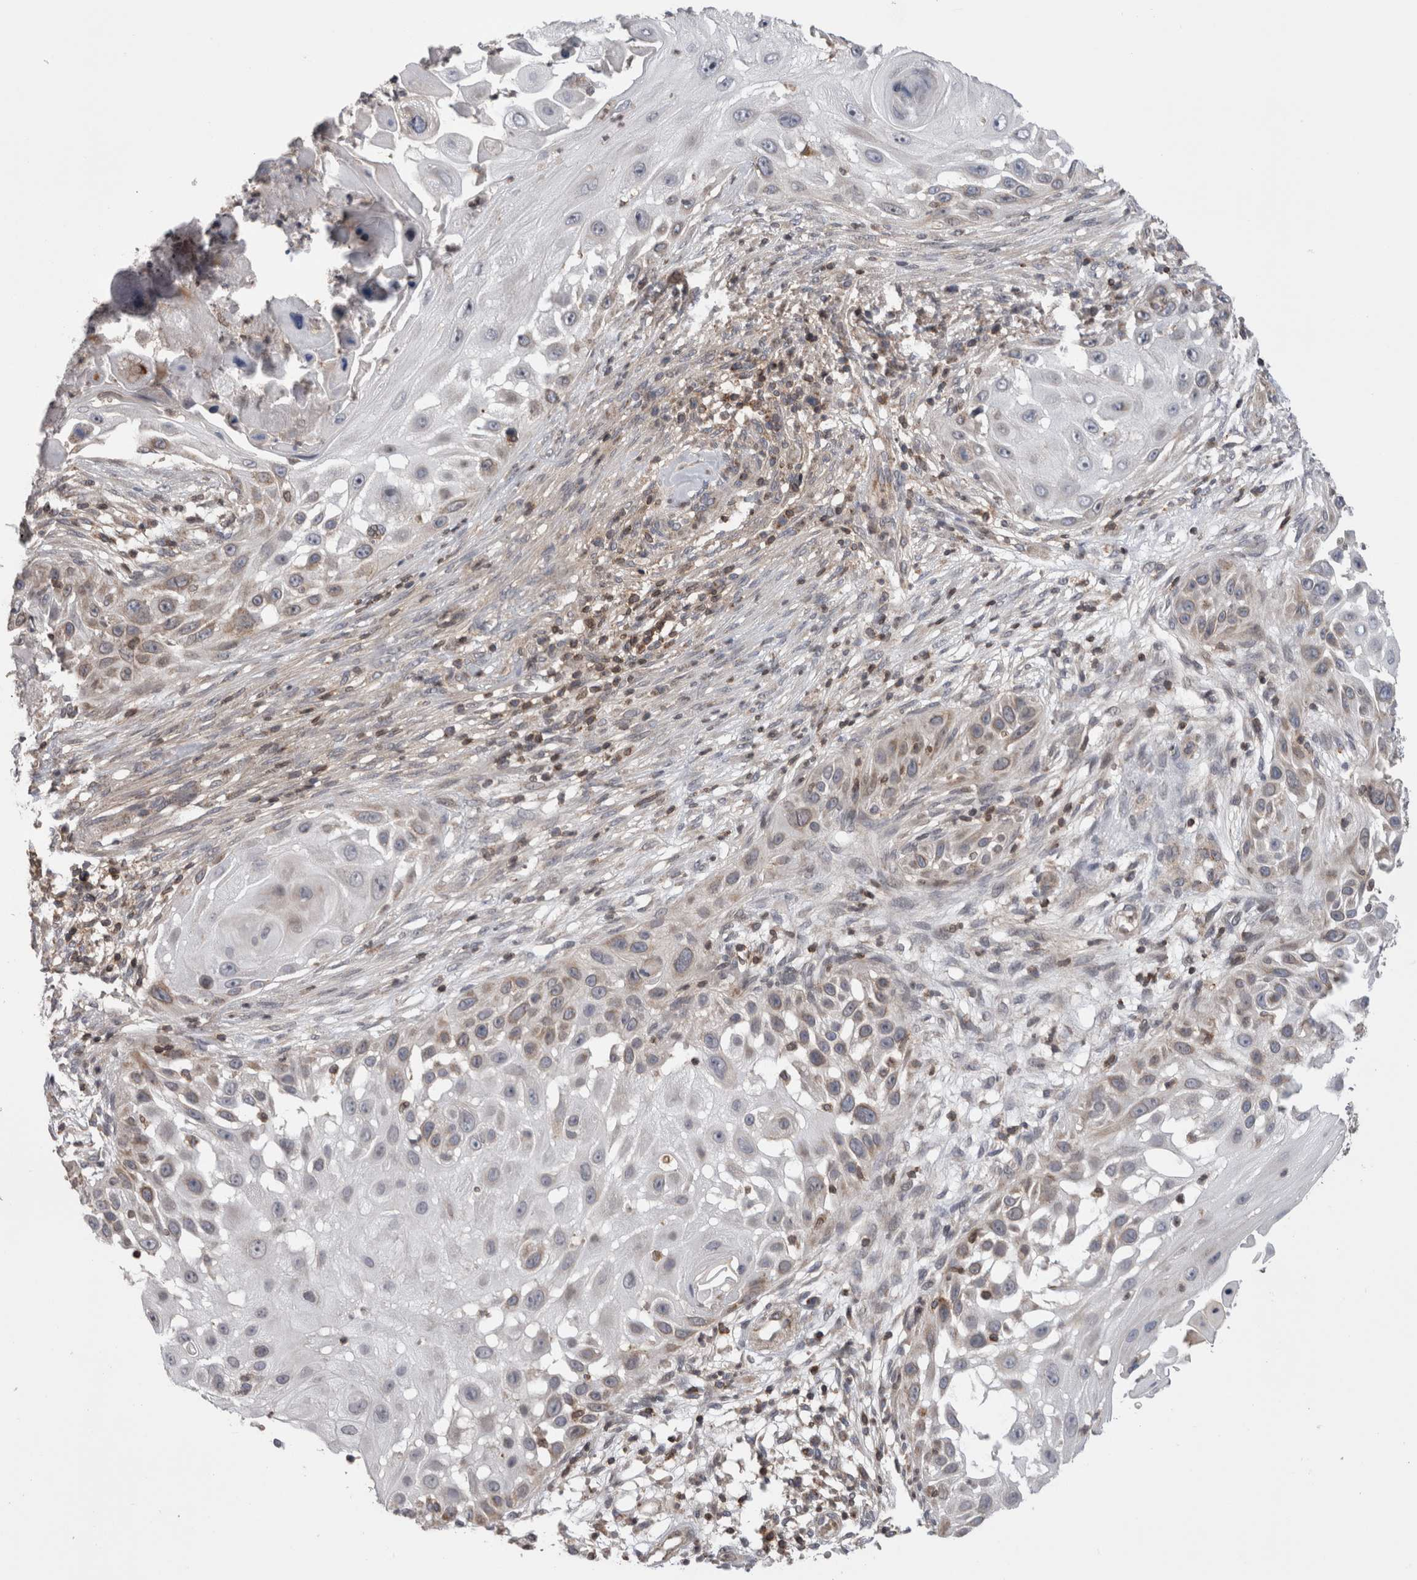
{"staining": {"intensity": "weak", "quantity": "<25%", "location": "cytoplasmic/membranous"}, "tissue": "skin cancer", "cell_type": "Tumor cells", "image_type": "cancer", "snomed": [{"axis": "morphology", "description": "Squamous cell carcinoma, NOS"}, {"axis": "topography", "description": "Skin"}], "caption": "Human skin squamous cell carcinoma stained for a protein using immunohistochemistry exhibits no positivity in tumor cells.", "gene": "DARS2", "patient": {"sex": "female", "age": 44}}